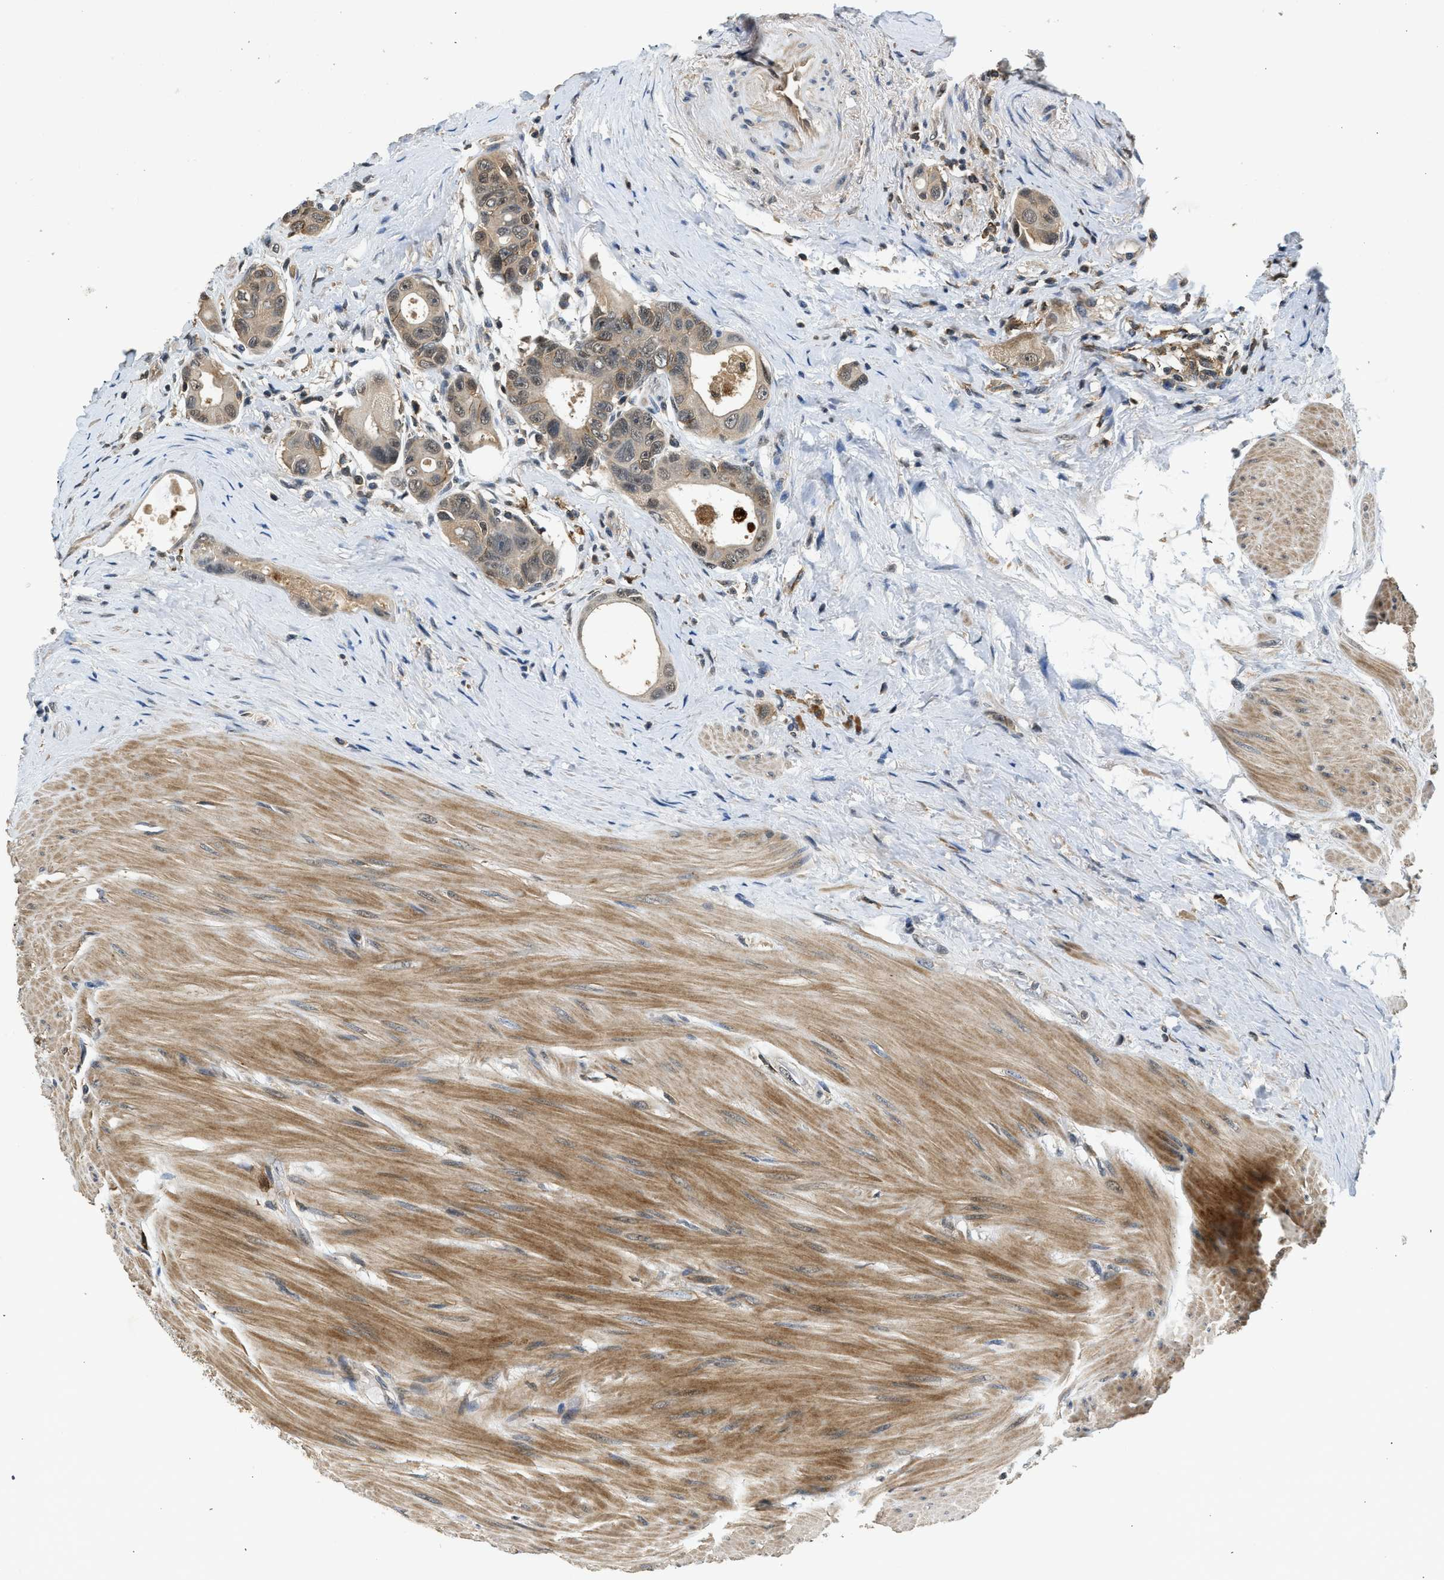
{"staining": {"intensity": "weak", "quantity": ">75%", "location": "cytoplasmic/membranous,nuclear"}, "tissue": "colorectal cancer", "cell_type": "Tumor cells", "image_type": "cancer", "snomed": [{"axis": "morphology", "description": "Adenocarcinoma, NOS"}, {"axis": "topography", "description": "Rectum"}], "caption": "About >75% of tumor cells in colorectal adenocarcinoma demonstrate weak cytoplasmic/membranous and nuclear protein staining as visualized by brown immunohistochemical staining.", "gene": "SLC15A4", "patient": {"sex": "male", "age": 51}}